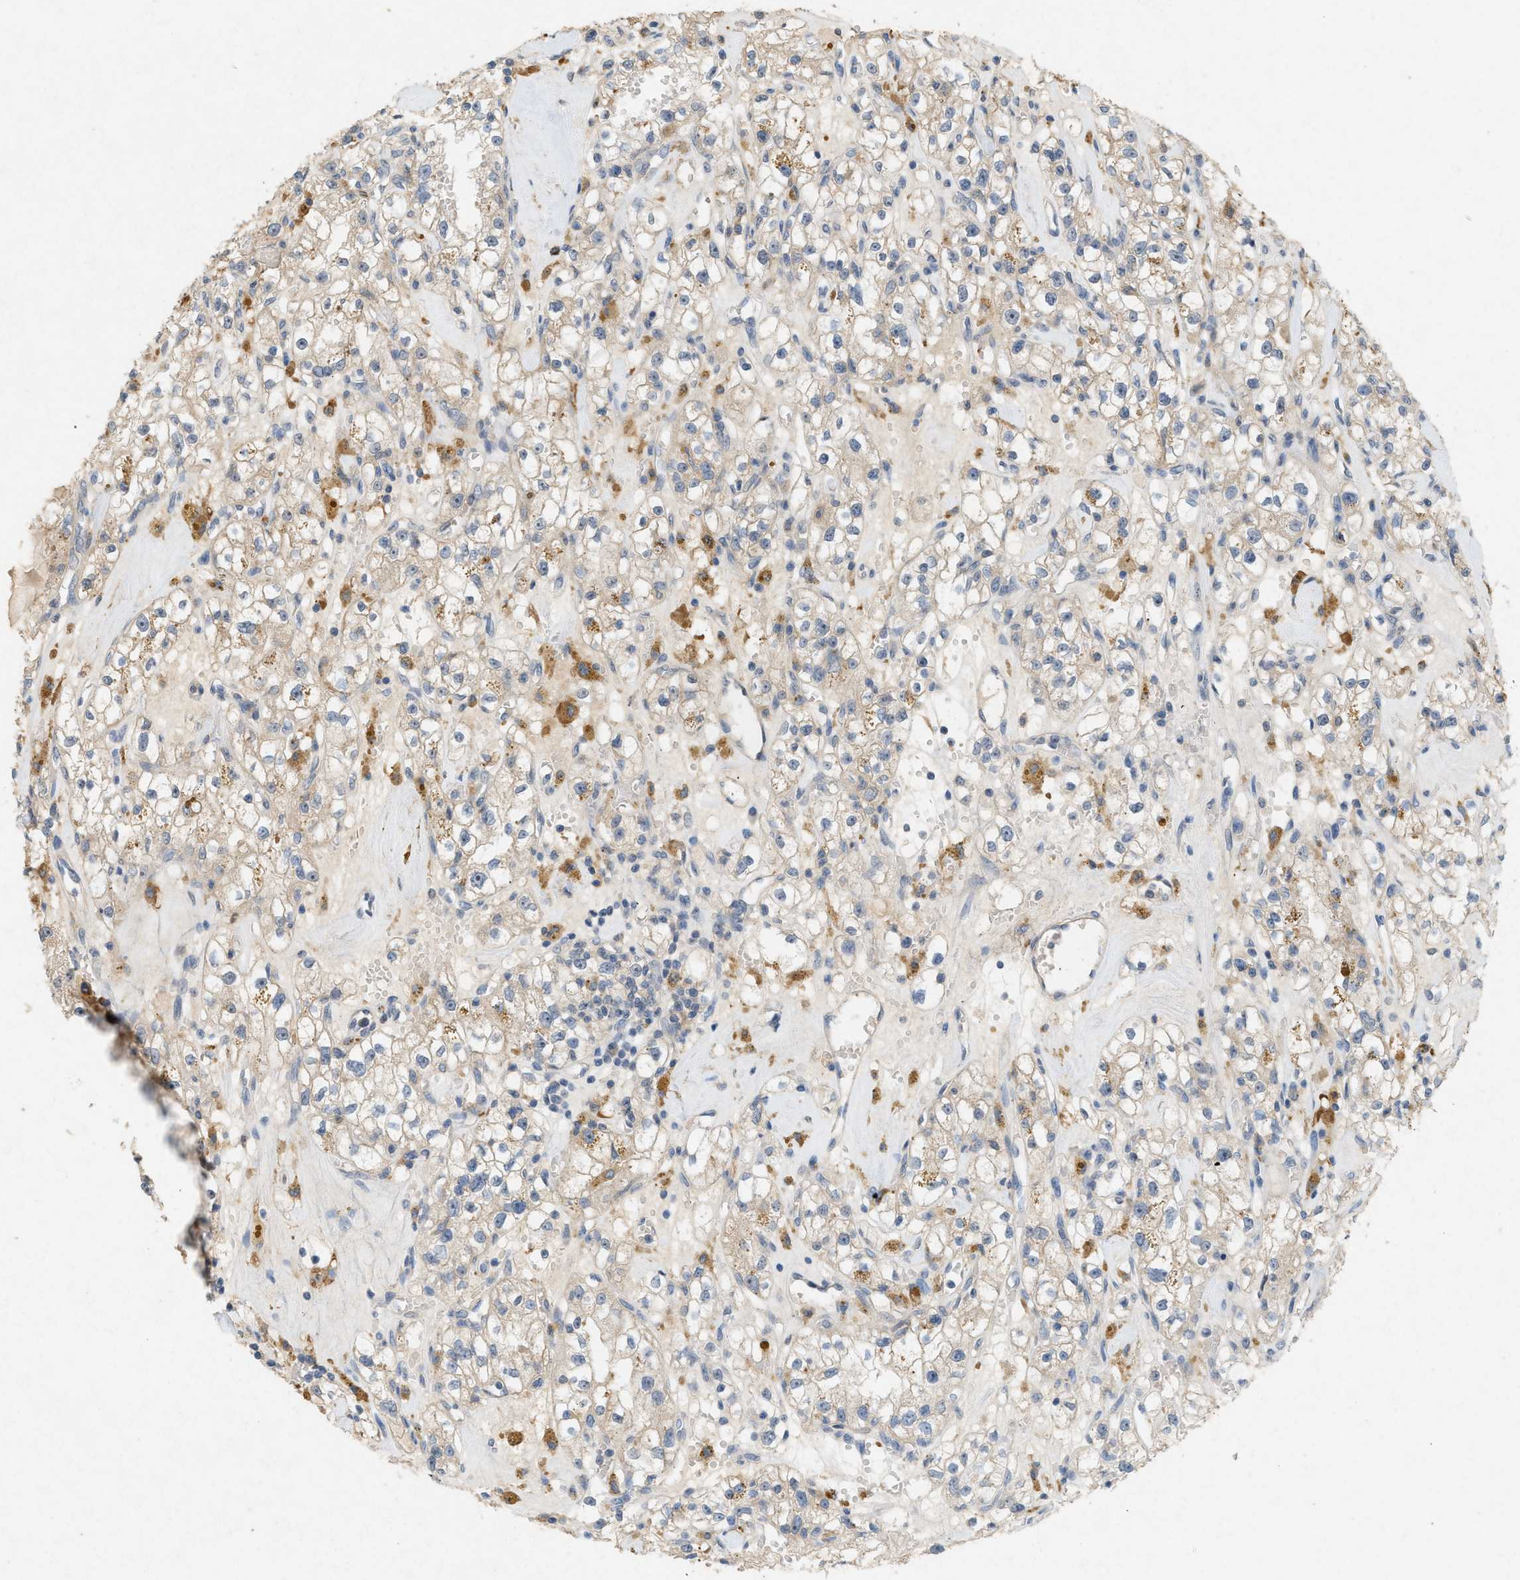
{"staining": {"intensity": "weak", "quantity": "25%-75%", "location": "cytoplasmic/membranous"}, "tissue": "renal cancer", "cell_type": "Tumor cells", "image_type": "cancer", "snomed": [{"axis": "morphology", "description": "Adenocarcinoma, NOS"}, {"axis": "topography", "description": "Kidney"}], "caption": "Tumor cells show low levels of weak cytoplasmic/membranous staining in approximately 25%-75% of cells in human renal adenocarcinoma.", "gene": "DCAF7", "patient": {"sex": "male", "age": 56}}